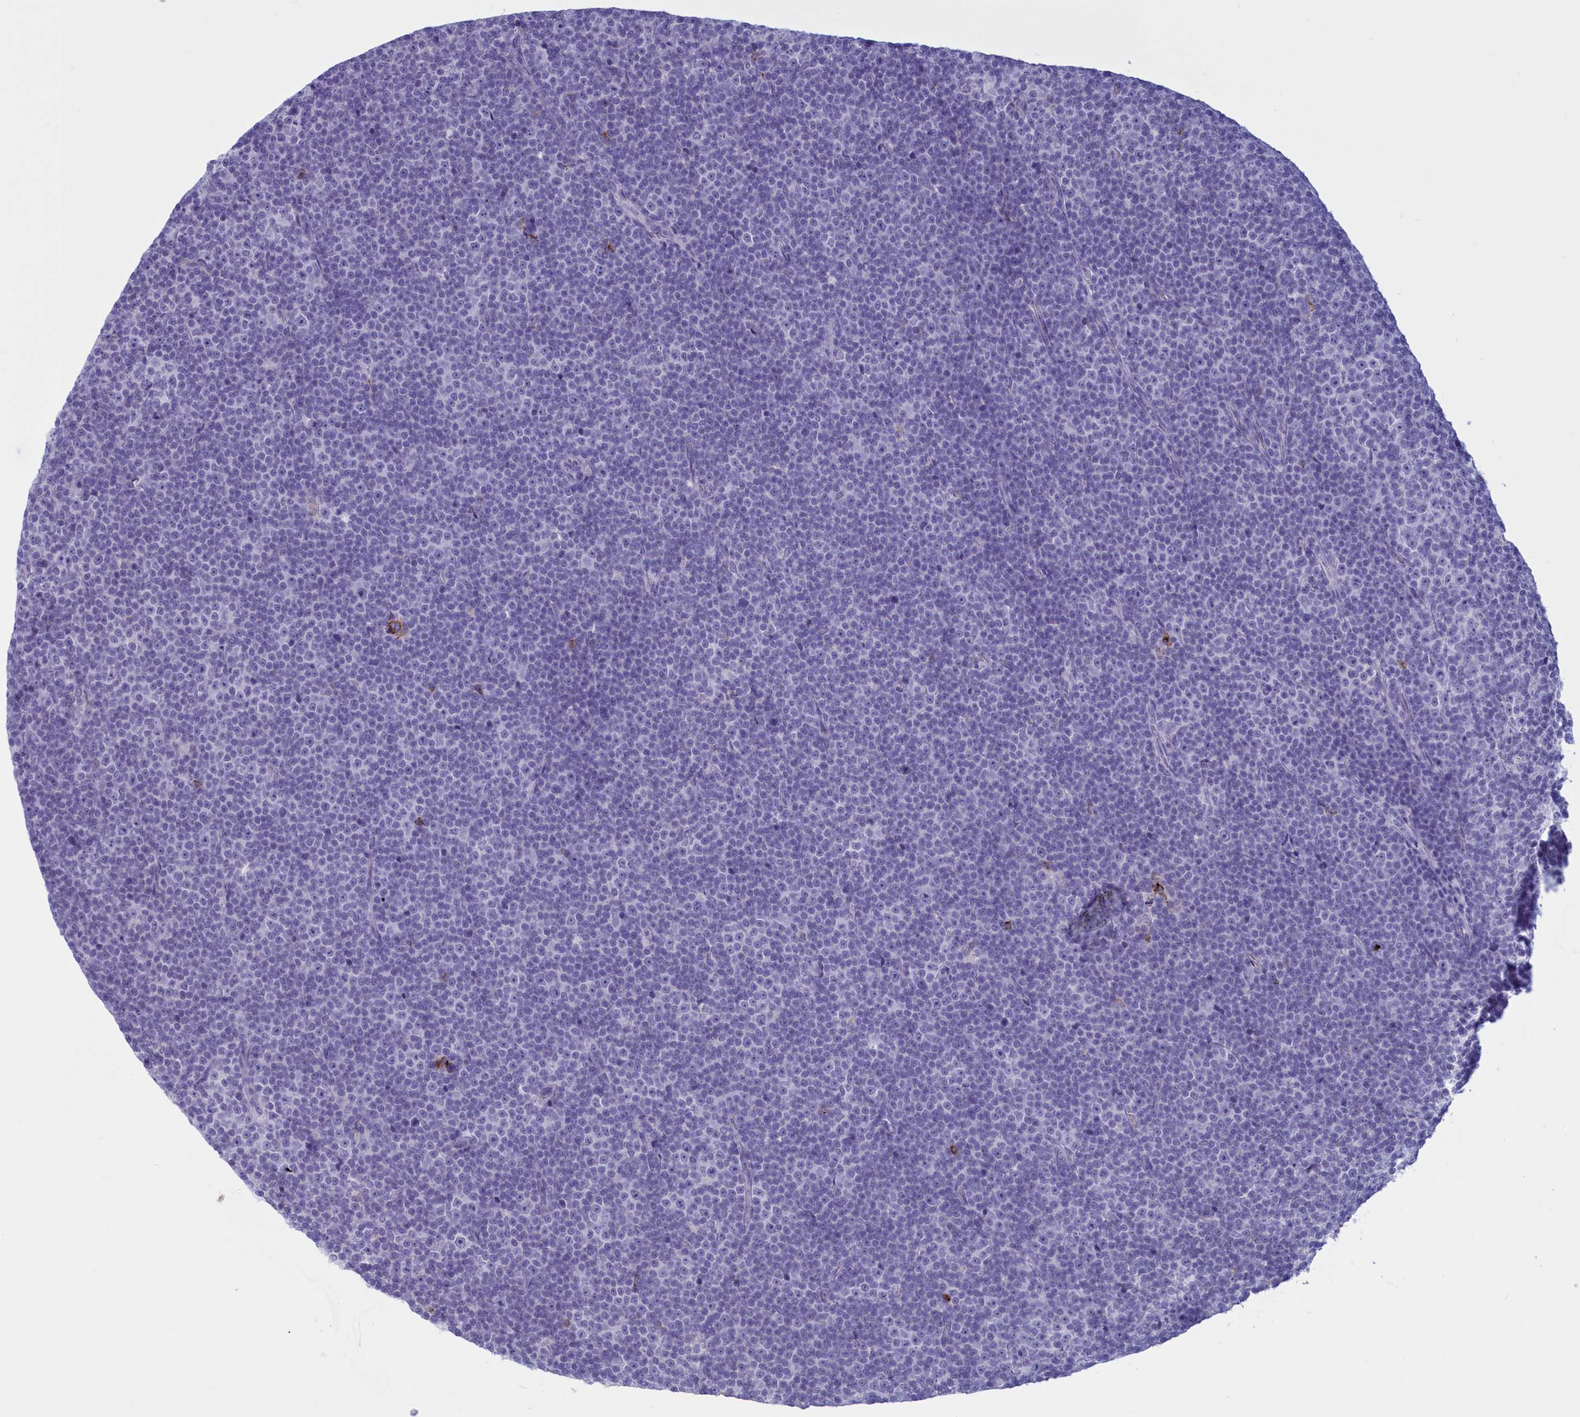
{"staining": {"intensity": "negative", "quantity": "none", "location": "none"}, "tissue": "lymphoma", "cell_type": "Tumor cells", "image_type": "cancer", "snomed": [{"axis": "morphology", "description": "Malignant lymphoma, non-Hodgkin's type, Low grade"}, {"axis": "topography", "description": "Lymph node"}], "caption": "Protein analysis of lymphoma shows no significant expression in tumor cells.", "gene": "GAPDHS", "patient": {"sex": "female", "age": 67}}